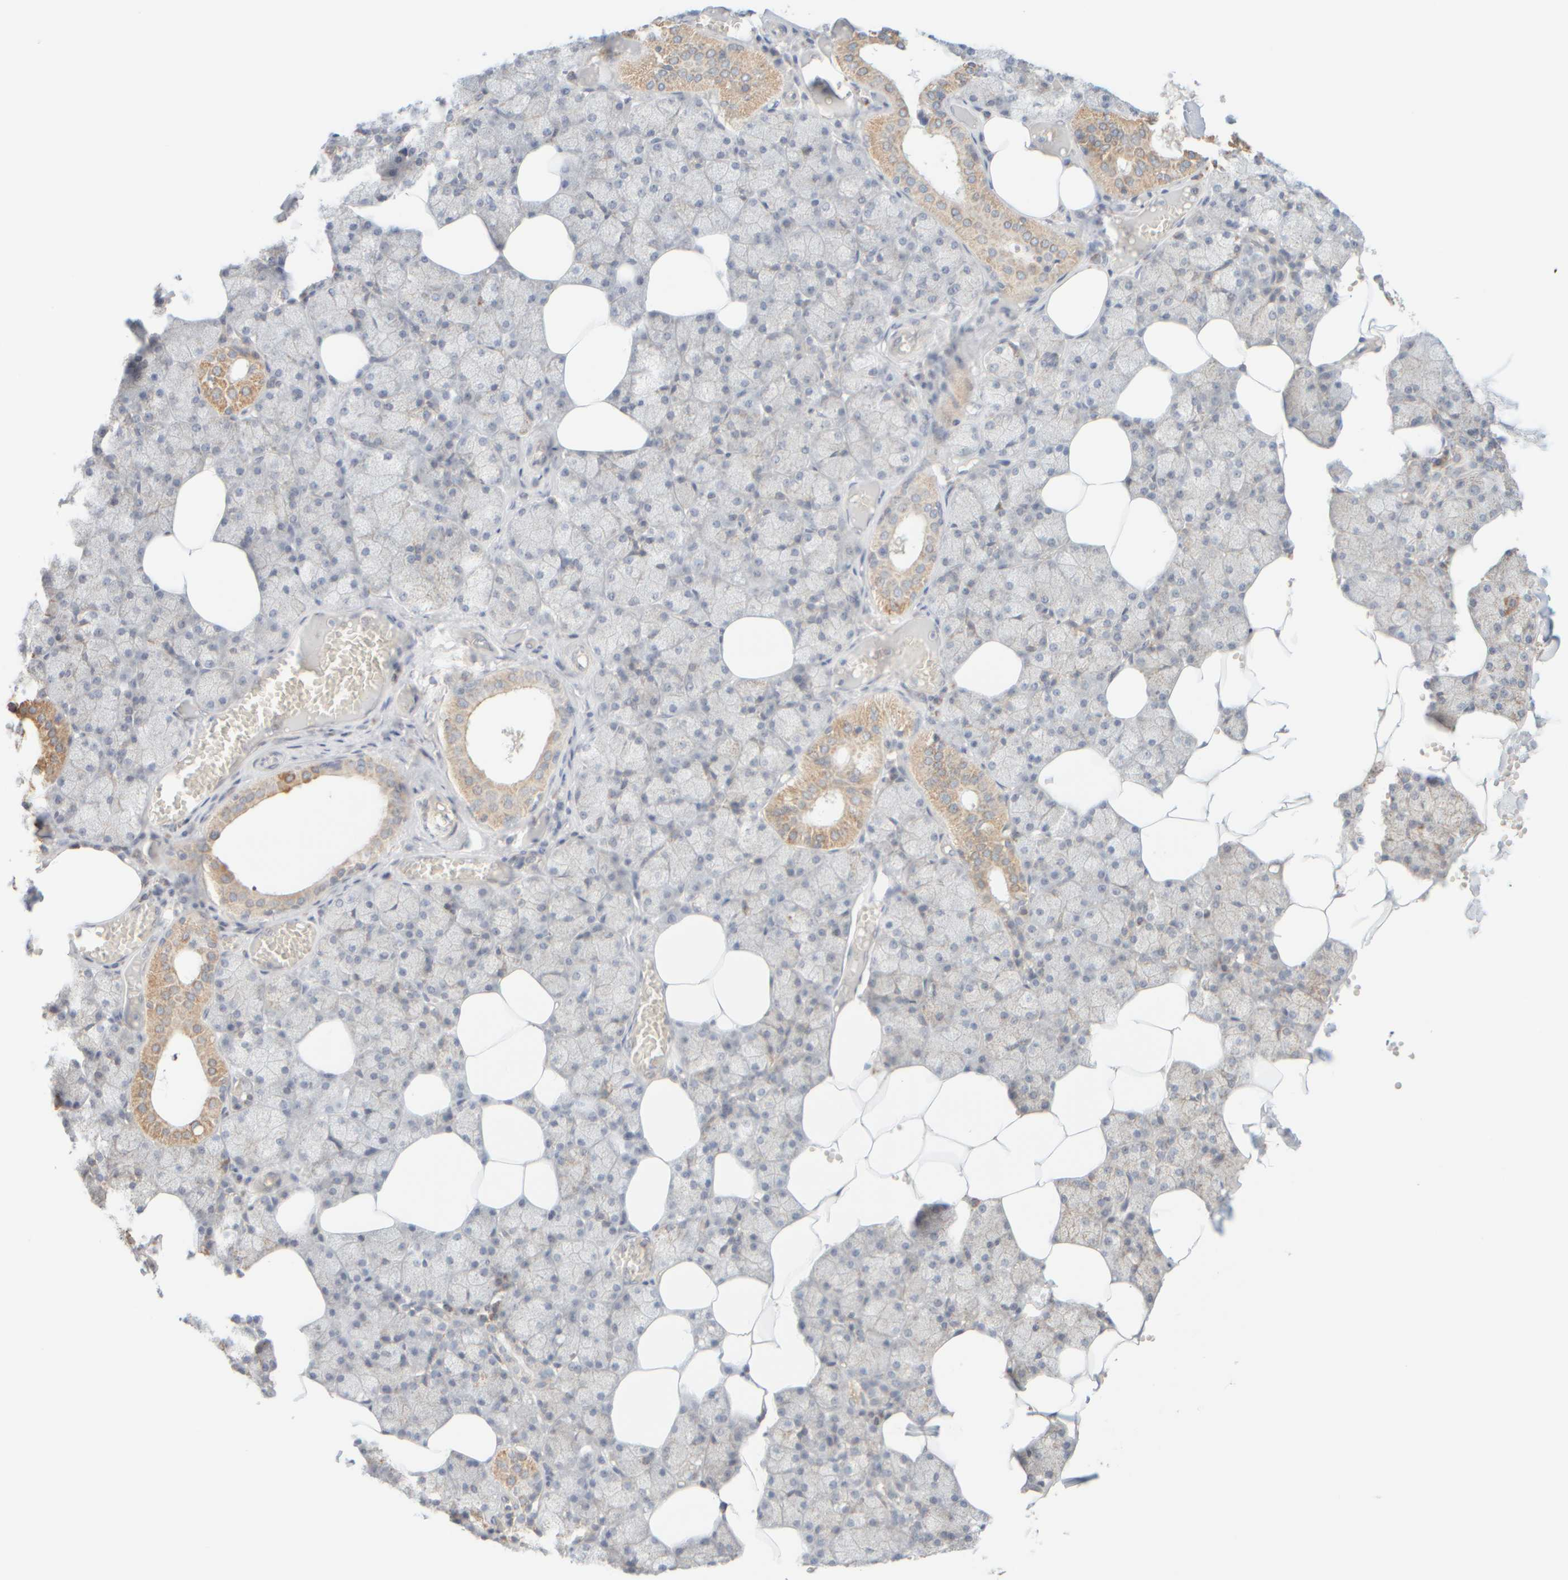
{"staining": {"intensity": "moderate", "quantity": "<25%", "location": "cytoplasmic/membranous"}, "tissue": "salivary gland", "cell_type": "Glandular cells", "image_type": "normal", "snomed": [{"axis": "morphology", "description": "Normal tissue, NOS"}, {"axis": "topography", "description": "Salivary gland"}], "caption": "Glandular cells exhibit moderate cytoplasmic/membranous expression in approximately <25% of cells in normal salivary gland. (brown staining indicates protein expression, while blue staining denotes nuclei).", "gene": "APBB2", "patient": {"sex": "male", "age": 62}}